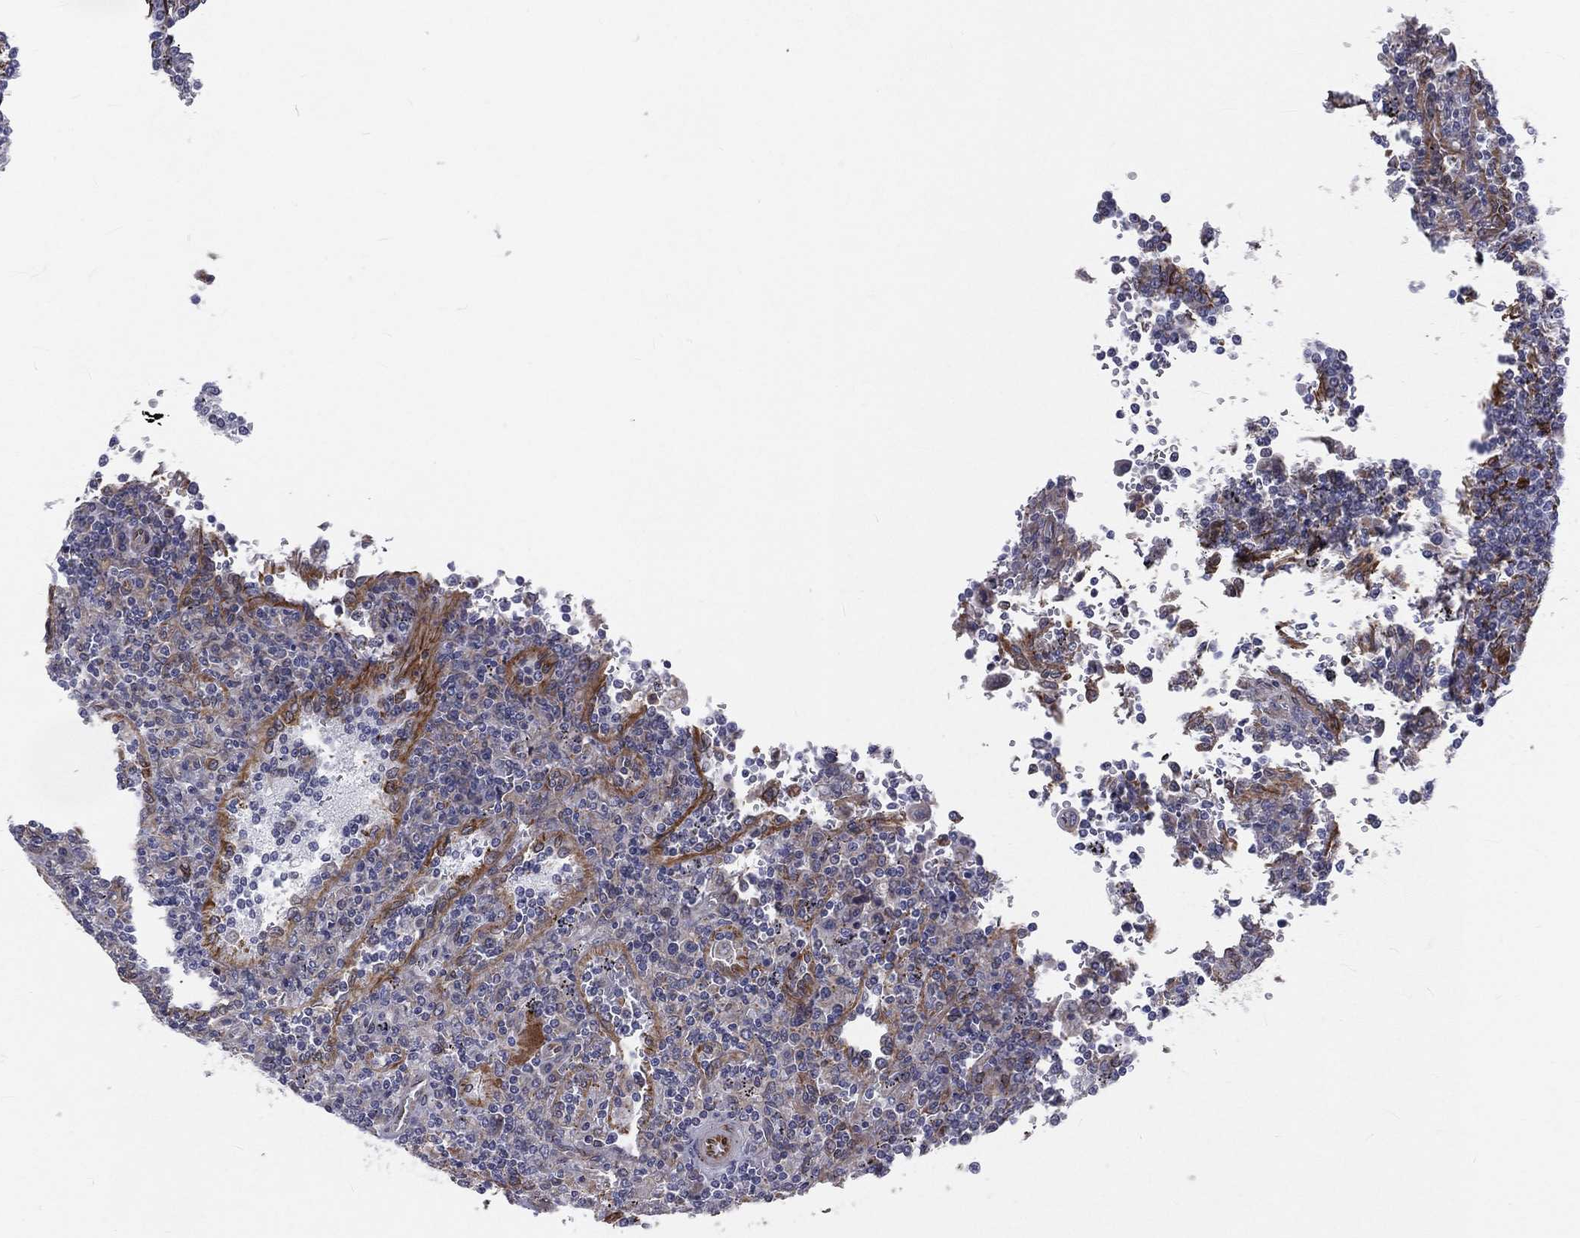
{"staining": {"intensity": "negative", "quantity": "none", "location": "none"}, "tissue": "lymphoma", "cell_type": "Tumor cells", "image_type": "cancer", "snomed": [{"axis": "morphology", "description": "Malignant lymphoma, non-Hodgkin's type, Low grade"}, {"axis": "topography", "description": "Spleen"}], "caption": "Tumor cells show no significant protein positivity in lymphoma.", "gene": "PGRMC1", "patient": {"sex": "male", "age": 62}}